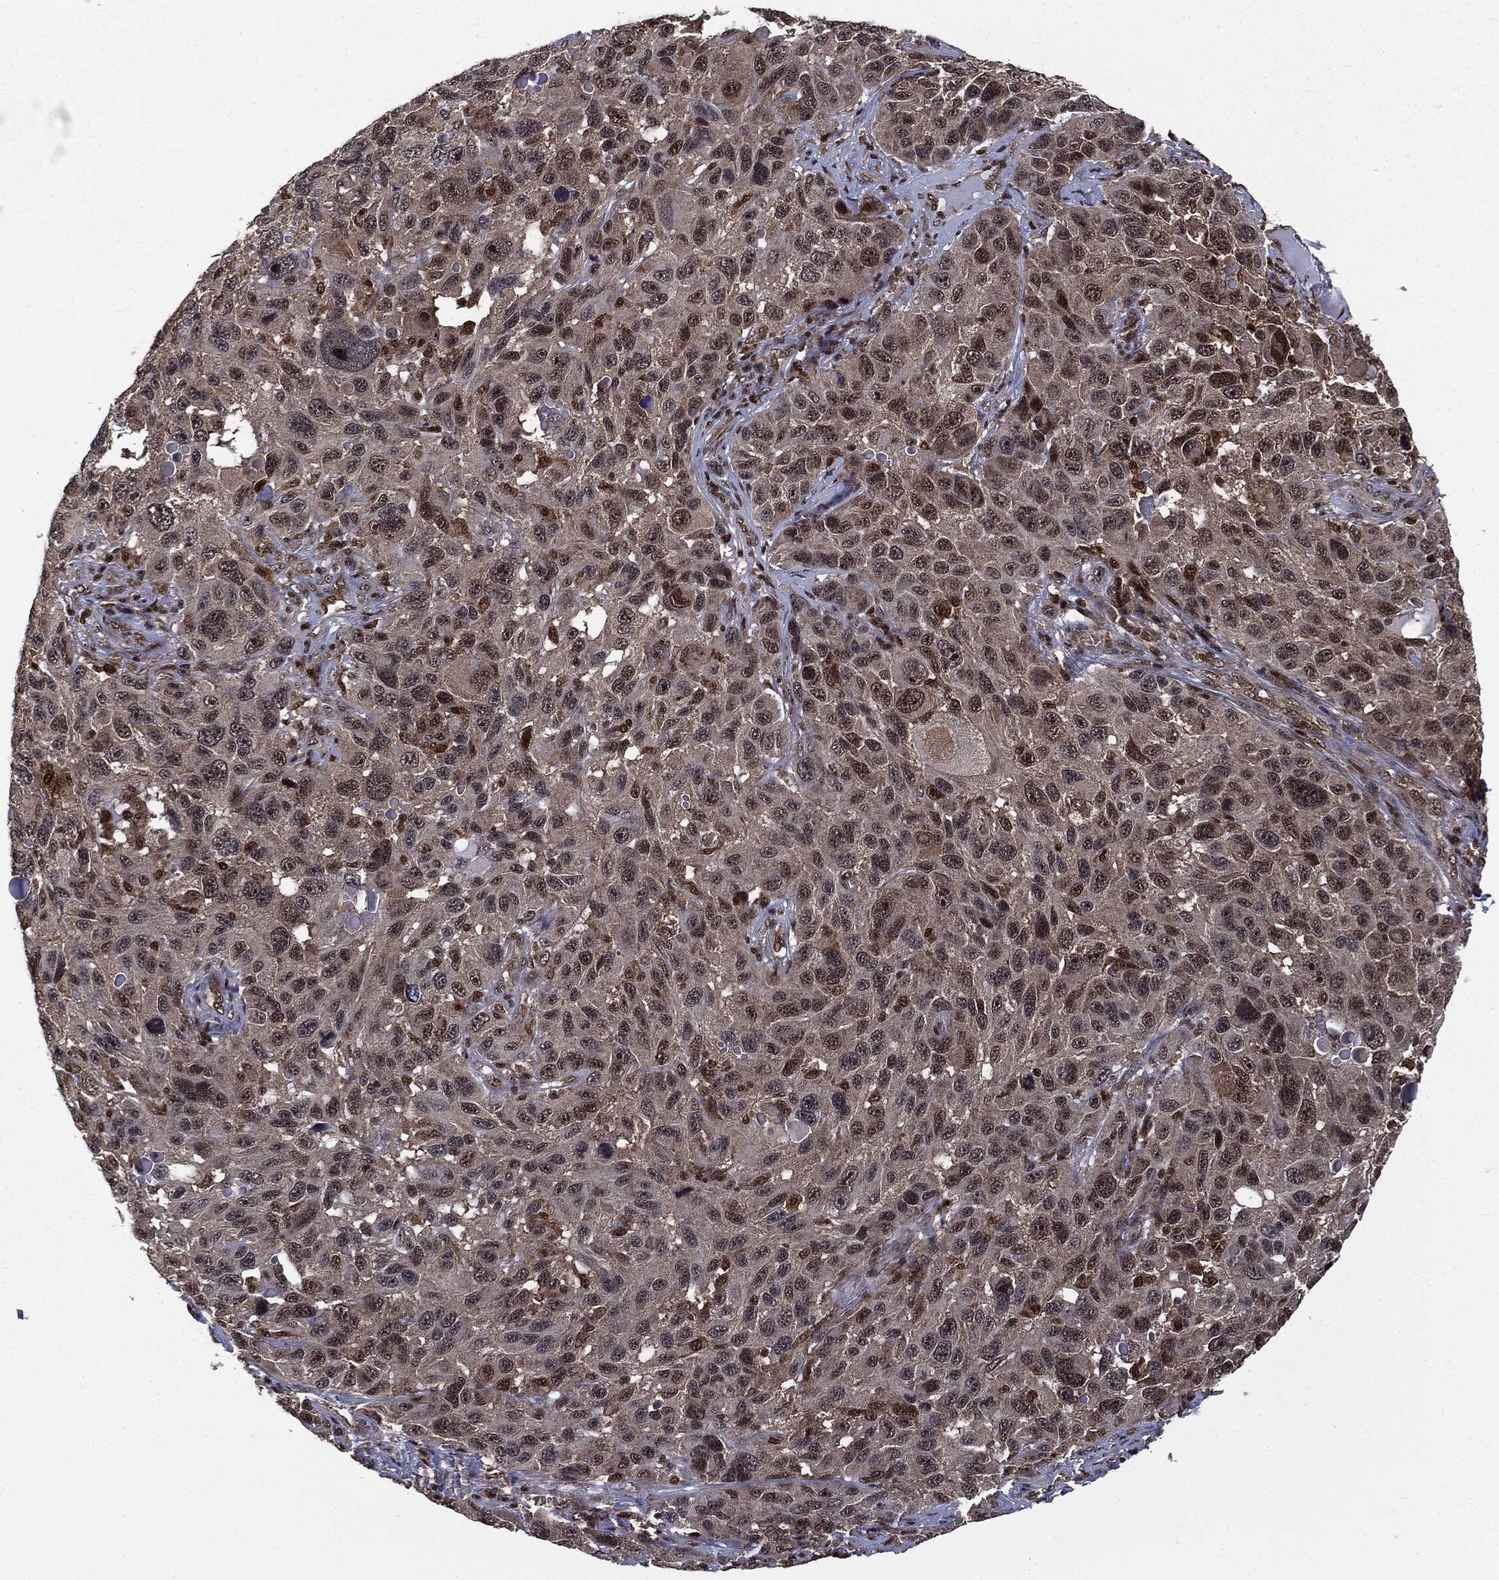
{"staining": {"intensity": "moderate", "quantity": "25%-75%", "location": "cytoplasmic/membranous,nuclear"}, "tissue": "melanoma", "cell_type": "Tumor cells", "image_type": "cancer", "snomed": [{"axis": "morphology", "description": "Malignant melanoma, NOS"}, {"axis": "topography", "description": "Skin"}], "caption": "Human malignant melanoma stained with a brown dye reveals moderate cytoplasmic/membranous and nuclear positive positivity in approximately 25%-75% of tumor cells.", "gene": "PTPA", "patient": {"sex": "male", "age": 53}}